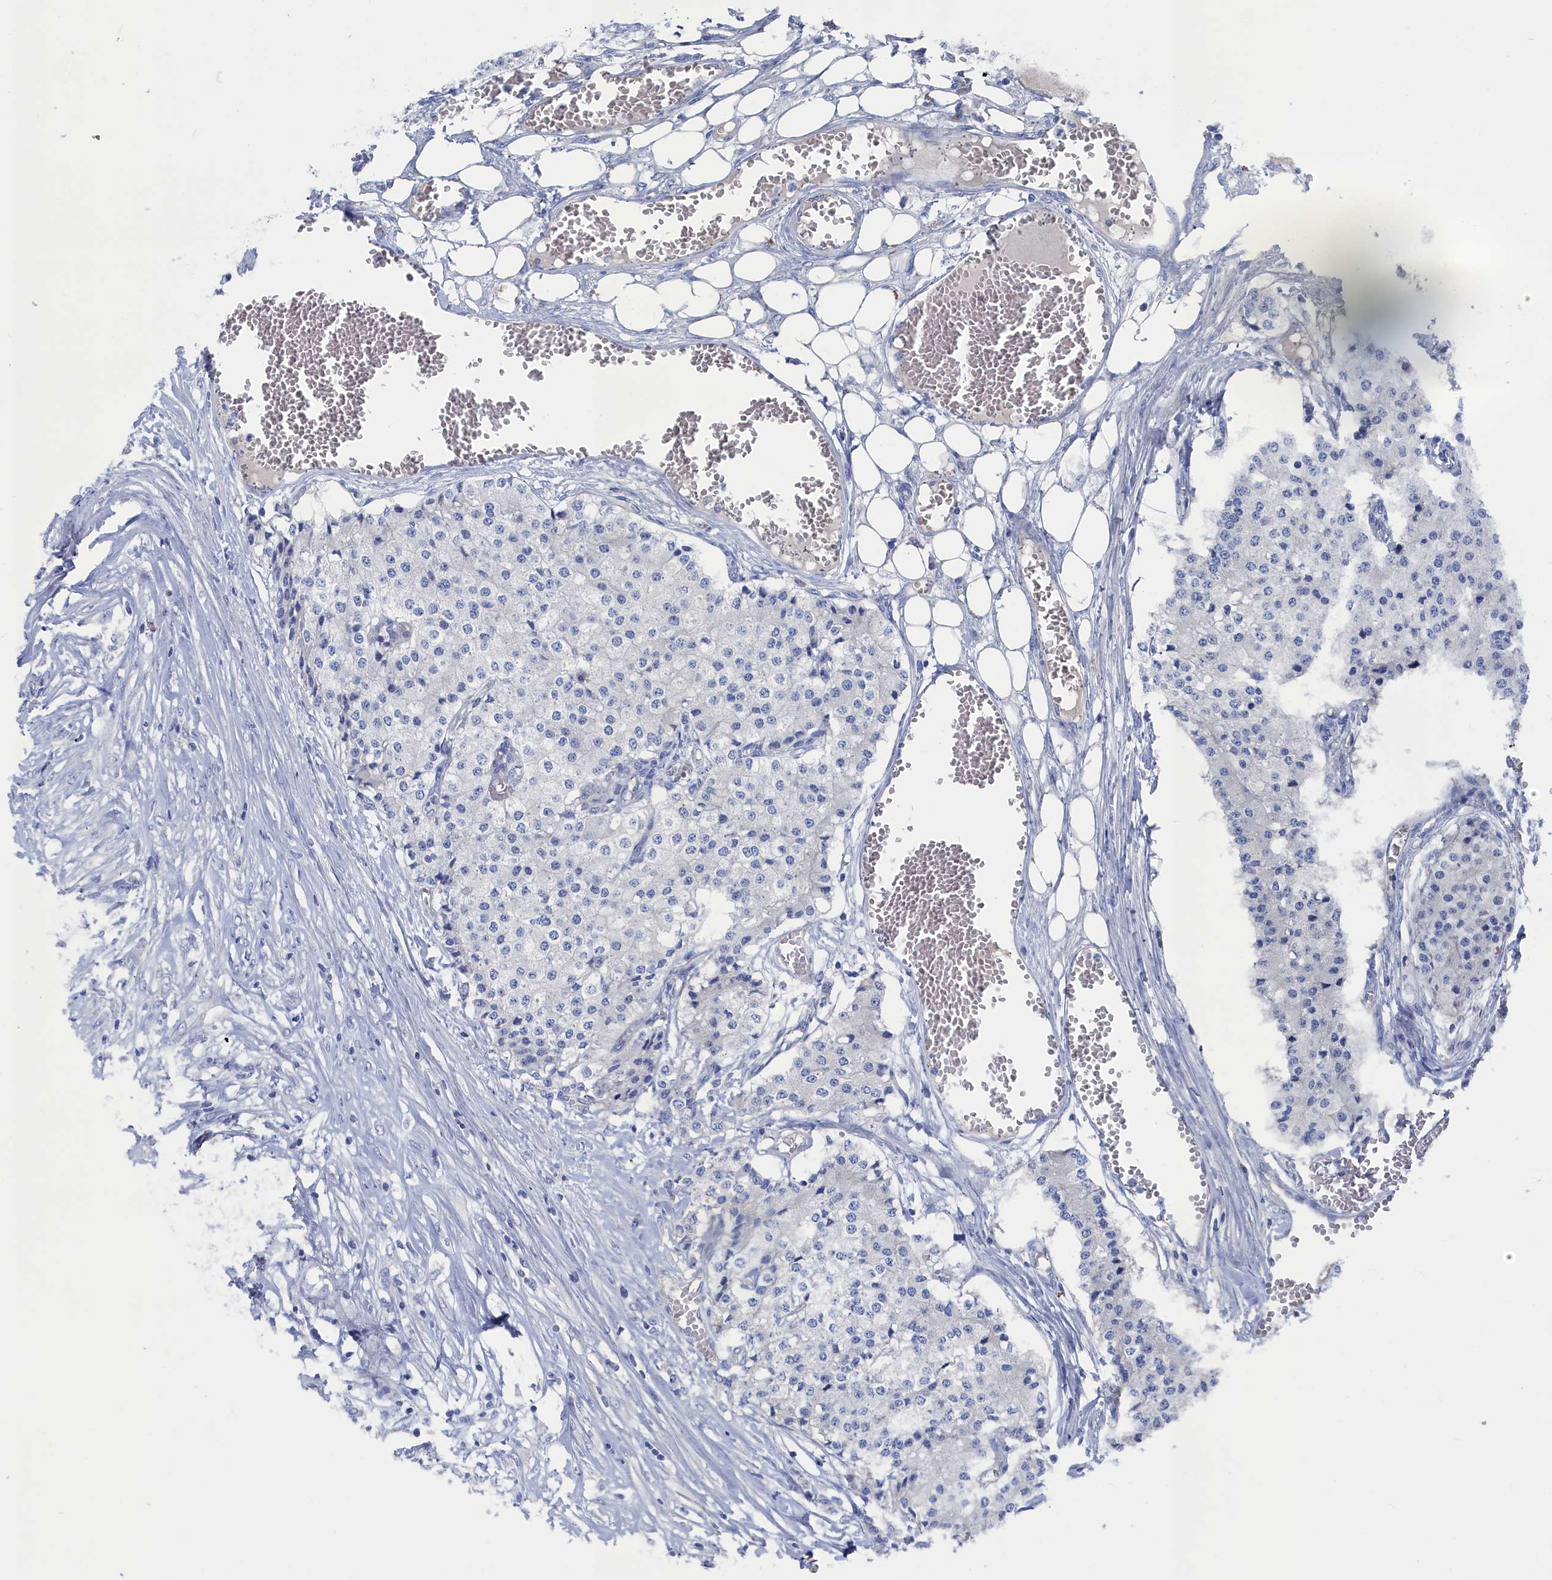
{"staining": {"intensity": "negative", "quantity": "none", "location": "none"}, "tissue": "carcinoid", "cell_type": "Tumor cells", "image_type": "cancer", "snomed": [{"axis": "morphology", "description": "Carcinoid, malignant, NOS"}, {"axis": "topography", "description": "Colon"}], "caption": "This is an IHC photomicrograph of carcinoid. There is no positivity in tumor cells.", "gene": "CEND1", "patient": {"sex": "female", "age": 52}}